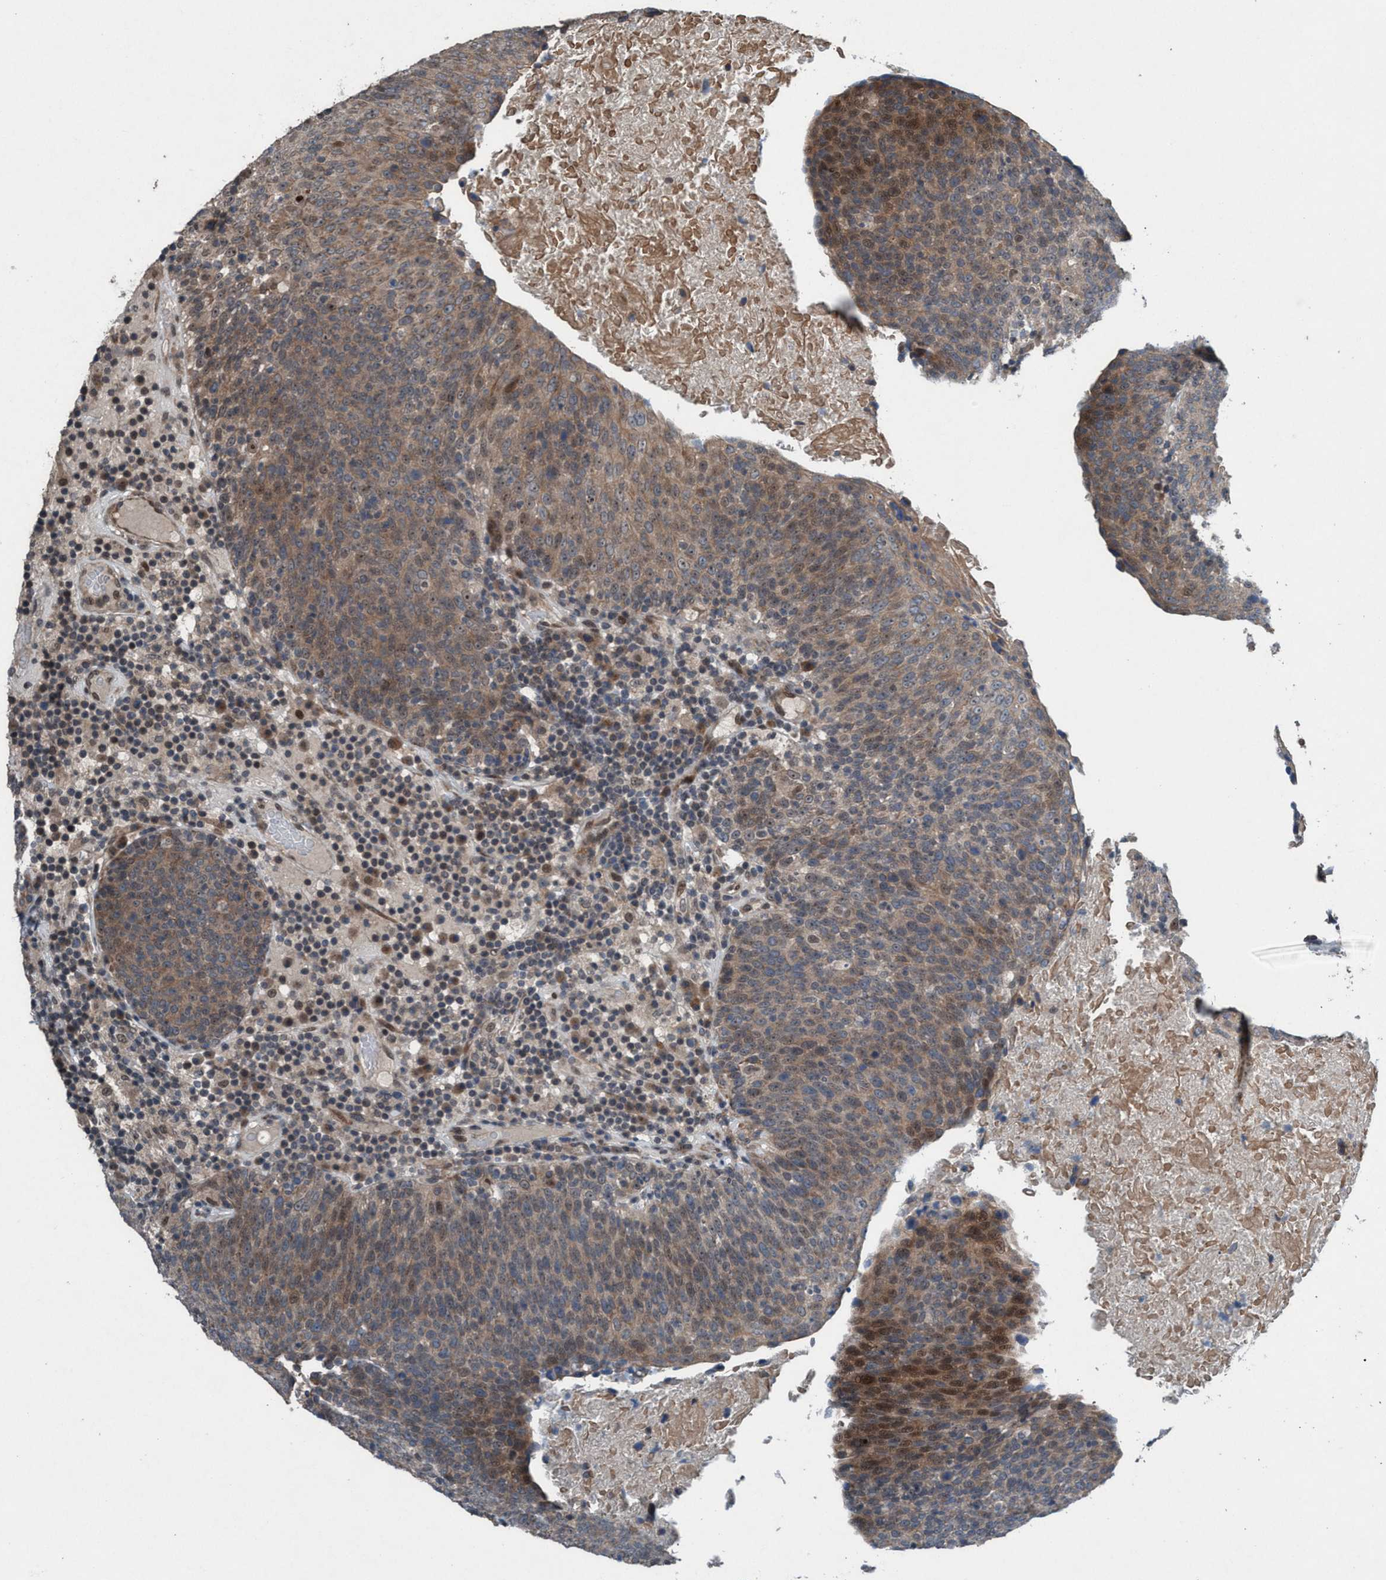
{"staining": {"intensity": "moderate", "quantity": ">75%", "location": "cytoplasmic/membranous"}, "tissue": "head and neck cancer", "cell_type": "Tumor cells", "image_type": "cancer", "snomed": [{"axis": "morphology", "description": "Squamous cell carcinoma, NOS"}, {"axis": "morphology", "description": "Squamous cell carcinoma, metastatic, NOS"}, {"axis": "topography", "description": "Lymph node"}, {"axis": "topography", "description": "Head-Neck"}], "caption": "Immunohistochemistry (DAB) staining of human head and neck cancer (squamous cell carcinoma) exhibits moderate cytoplasmic/membranous protein positivity in approximately >75% of tumor cells. The protein of interest is stained brown, and the nuclei are stained in blue (DAB IHC with brightfield microscopy, high magnification).", "gene": "NISCH", "patient": {"sex": "male", "age": 62}}